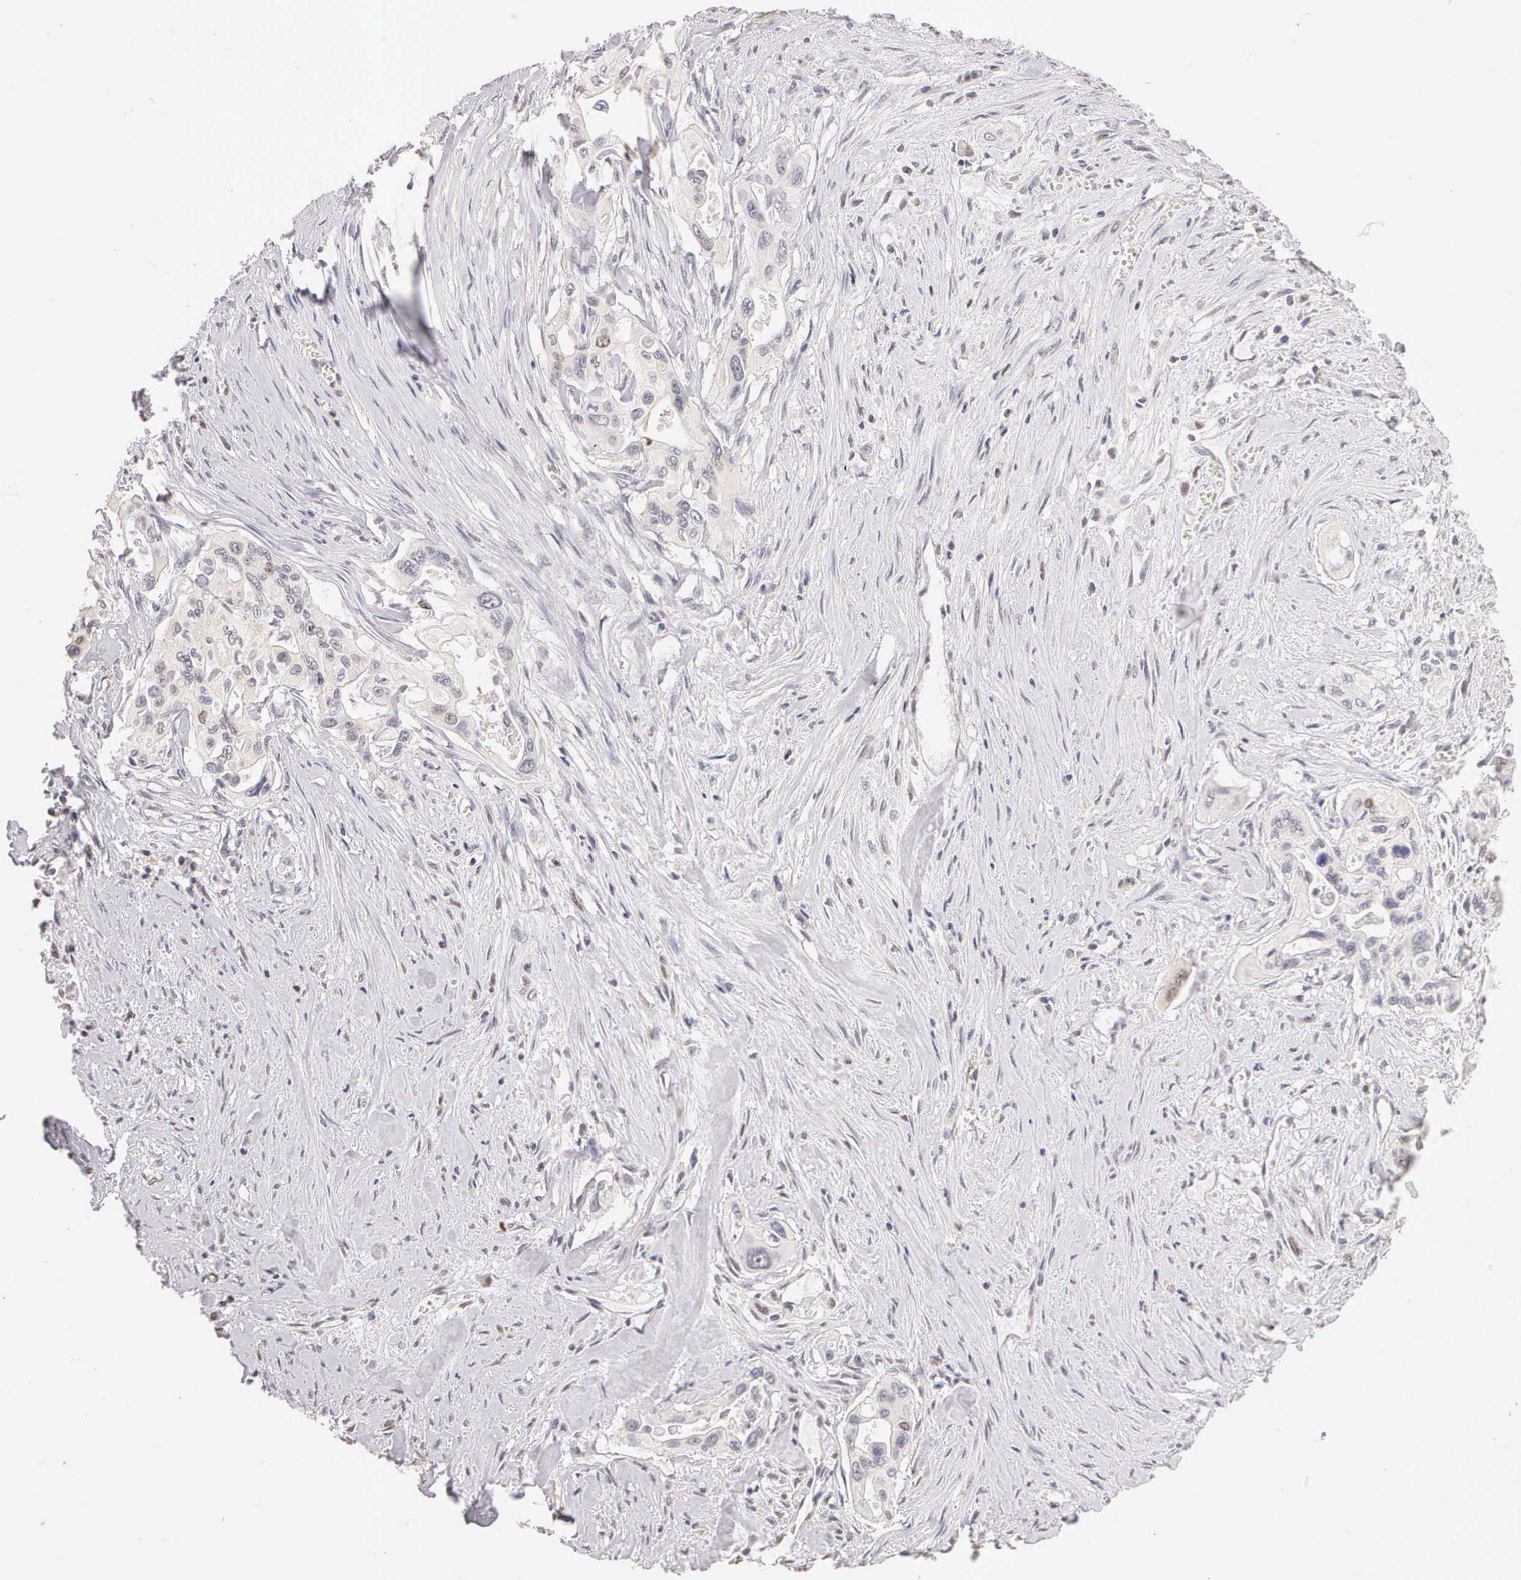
{"staining": {"intensity": "negative", "quantity": "none", "location": "none"}, "tissue": "pancreatic cancer", "cell_type": "Tumor cells", "image_type": "cancer", "snomed": [{"axis": "morphology", "description": "Adenocarcinoma, NOS"}, {"axis": "topography", "description": "Pancreas"}], "caption": "DAB immunohistochemical staining of pancreatic cancer (adenocarcinoma) demonstrates no significant positivity in tumor cells. The staining is performed using DAB (3,3'-diaminobenzidine) brown chromogen with nuclei counter-stained in using hematoxylin.", "gene": "MKI67", "patient": {"sex": "male", "age": 77}}